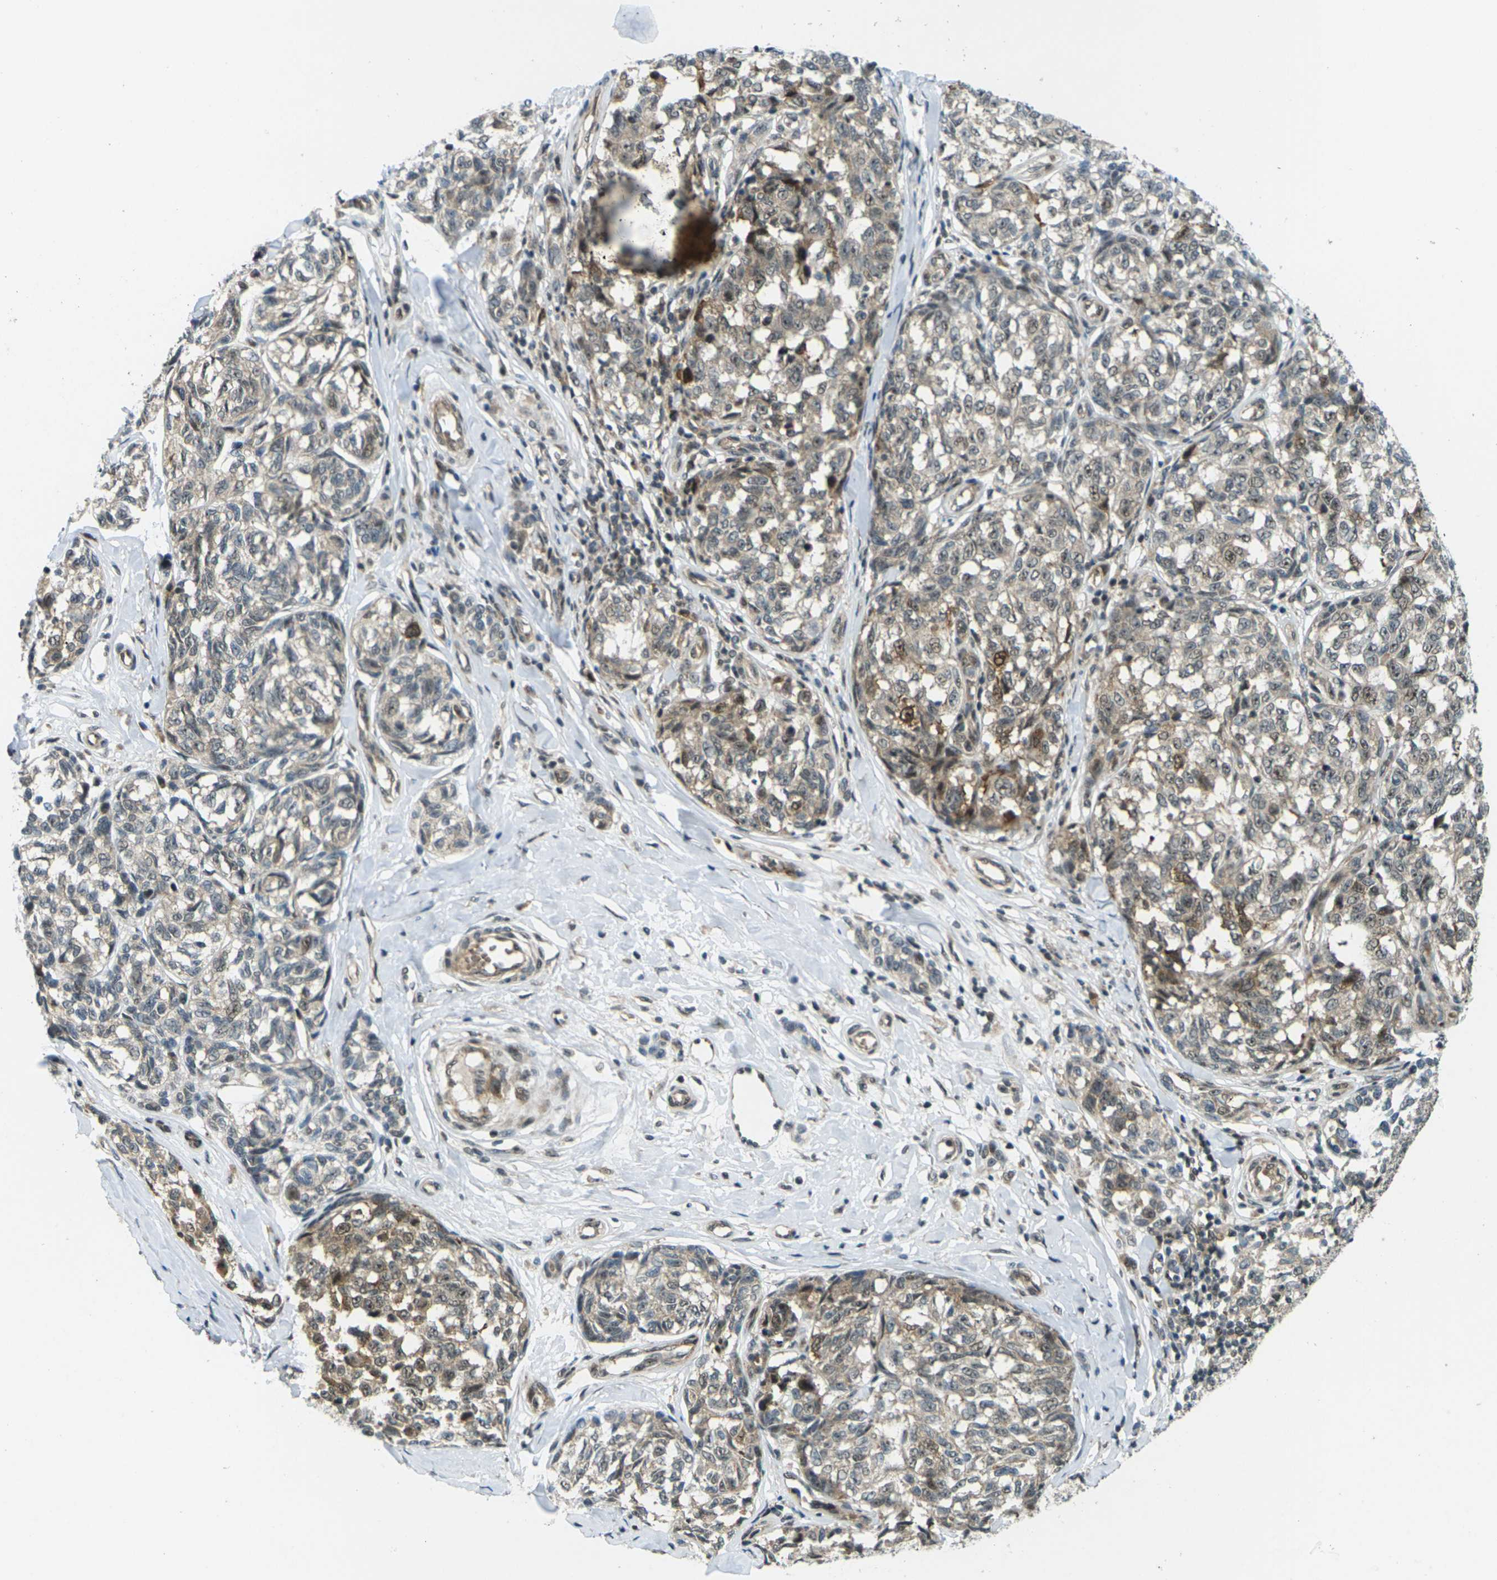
{"staining": {"intensity": "moderate", "quantity": "25%-75%", "location": "cytoplasmic/membranous,nuclear"}, "tissue": "melanoma", "cell_type": "Tumor cells", "image_type": "cancer", "snomed": [{"axis": "morphology", "description": "Malignant melanoma, NOS"}, {"axis": "topography", "description": "Skin"}], "caption": "An immunohistochemistry (IHC) histopathology image of tumor tissue is shown. Protein staining in brown shows moderate cytoplasmic/membranous and nuclear positivity in melanoma within tumor cells.", "gene": "UBE2S", "patient": {"sex": "female", "age": 64}}